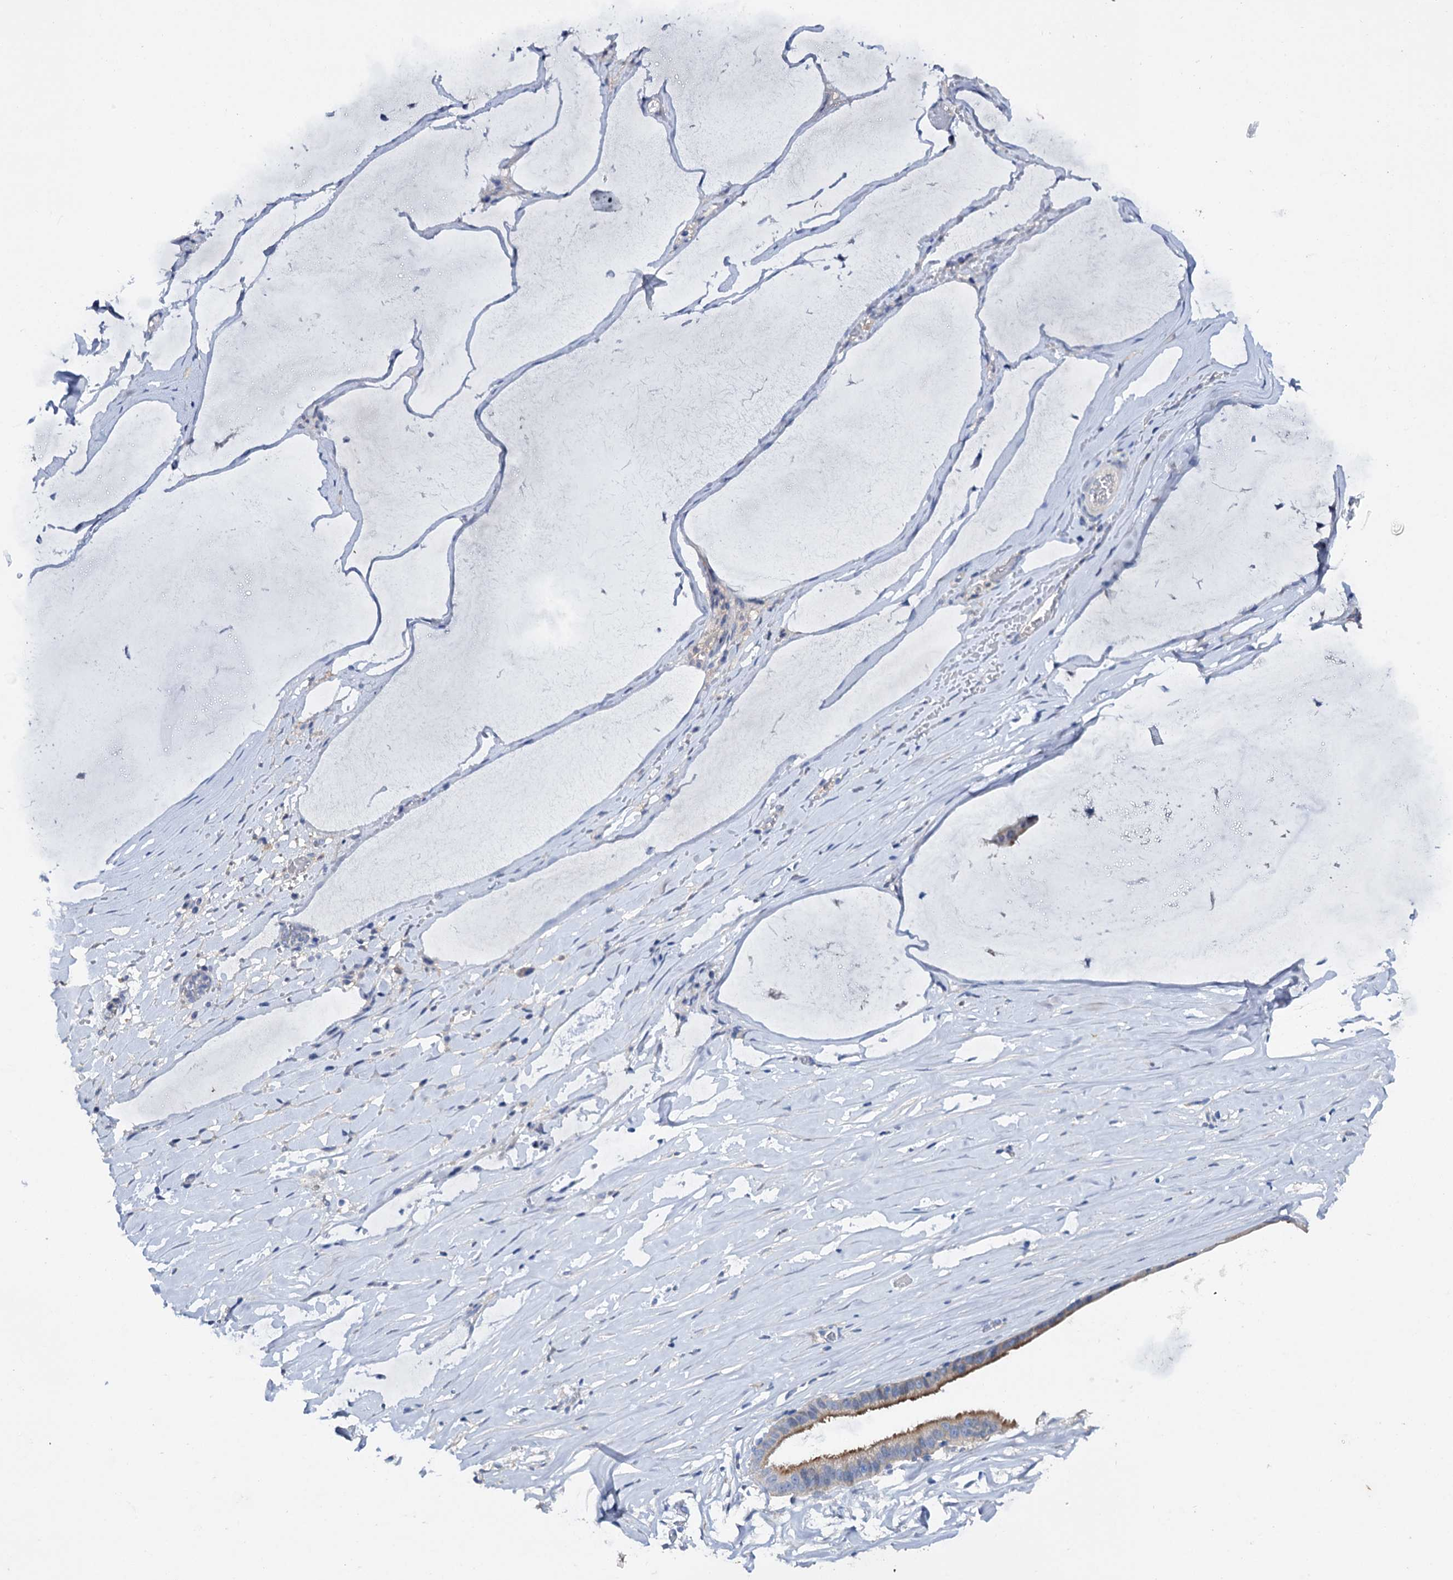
{"staining": {"intensity": "moderate", "quantity": "25%-75%", "location": "cytoplasmic/membranous"}, "tissue": "ovarian cancer", "cell_type": "Tumor cells", "image_type": "cancer", "snomed": [{"axis": "morphology", "description": "Cystadenocarcinoma, mucinous, NOS"}, {"axis": "topography", "description": "Ovary"}], "caption": "About 25%-75% of tumor cells in human ovarian mucinous cystadenocarcinoma exhibit moderate cytoplasmic/membranous protein staining as visualized by brown immunohistochemical staining.", "gene": "MID1IP1", "patient": {"sex": "female", "age": 73}}